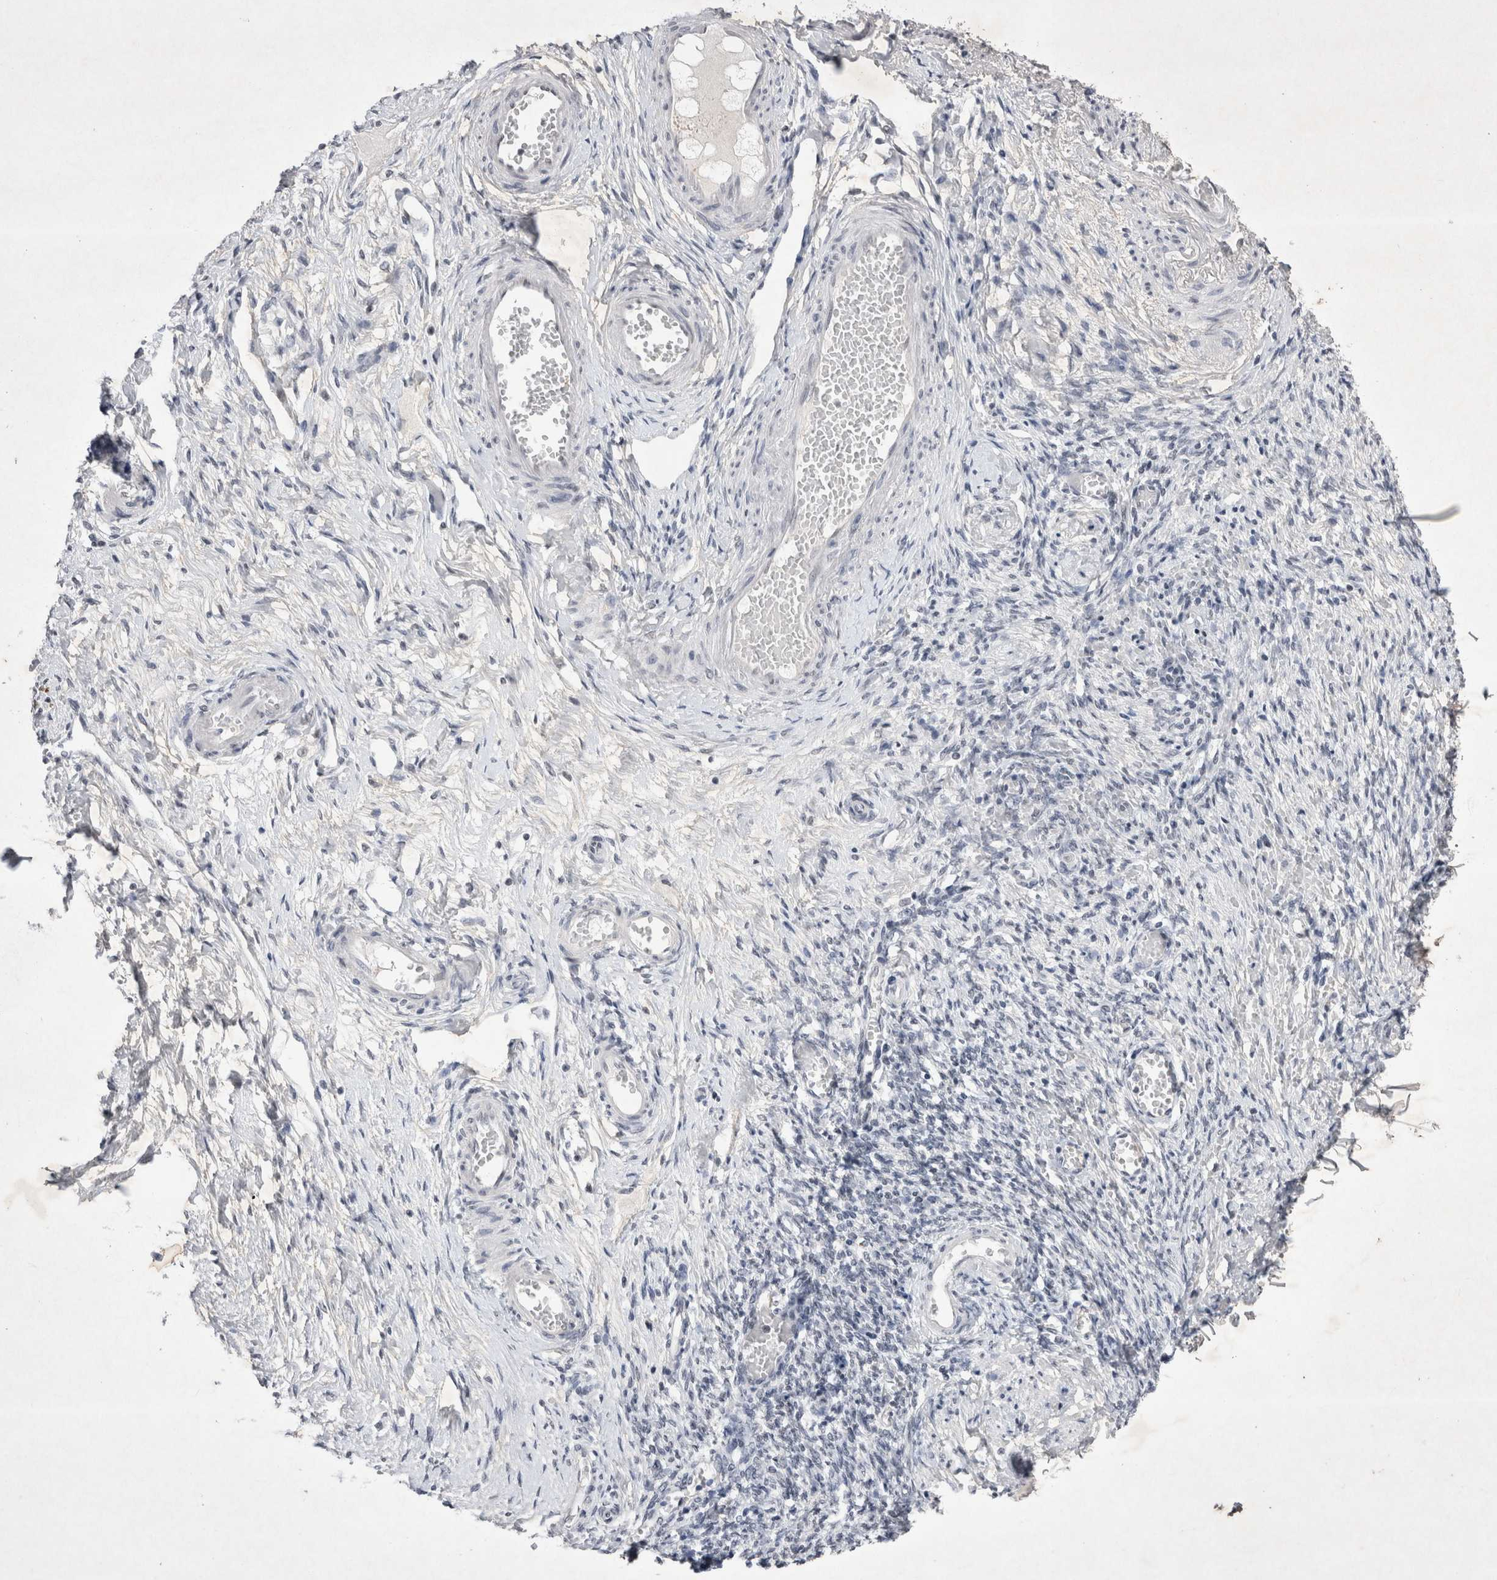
{"staining": {"intensity": "weak", "quantity": ">75%", "location": "nuclear"}, "tissue": "adipose tissue", "cell_type": "Adipocytes", "image_type": "normal", "snomed": [{"axis": "morphology", "description": "Normal tissue, NOS"}, {"axis": "topography", "description": "Vascular tissue"}, {"axis": "topography", "description": "Fallopian tube"}, {"axis": "topography", "description": "Ovary"}], "caption": "A brown stain labels weak nuclear staining of a protein in adipocytes of normal adipose tissue. (brown staining indicates protein expression, while blue staining denotes nuclei).", "gene": "RBM6", "patient": {"sex": "female", "age": 67}}